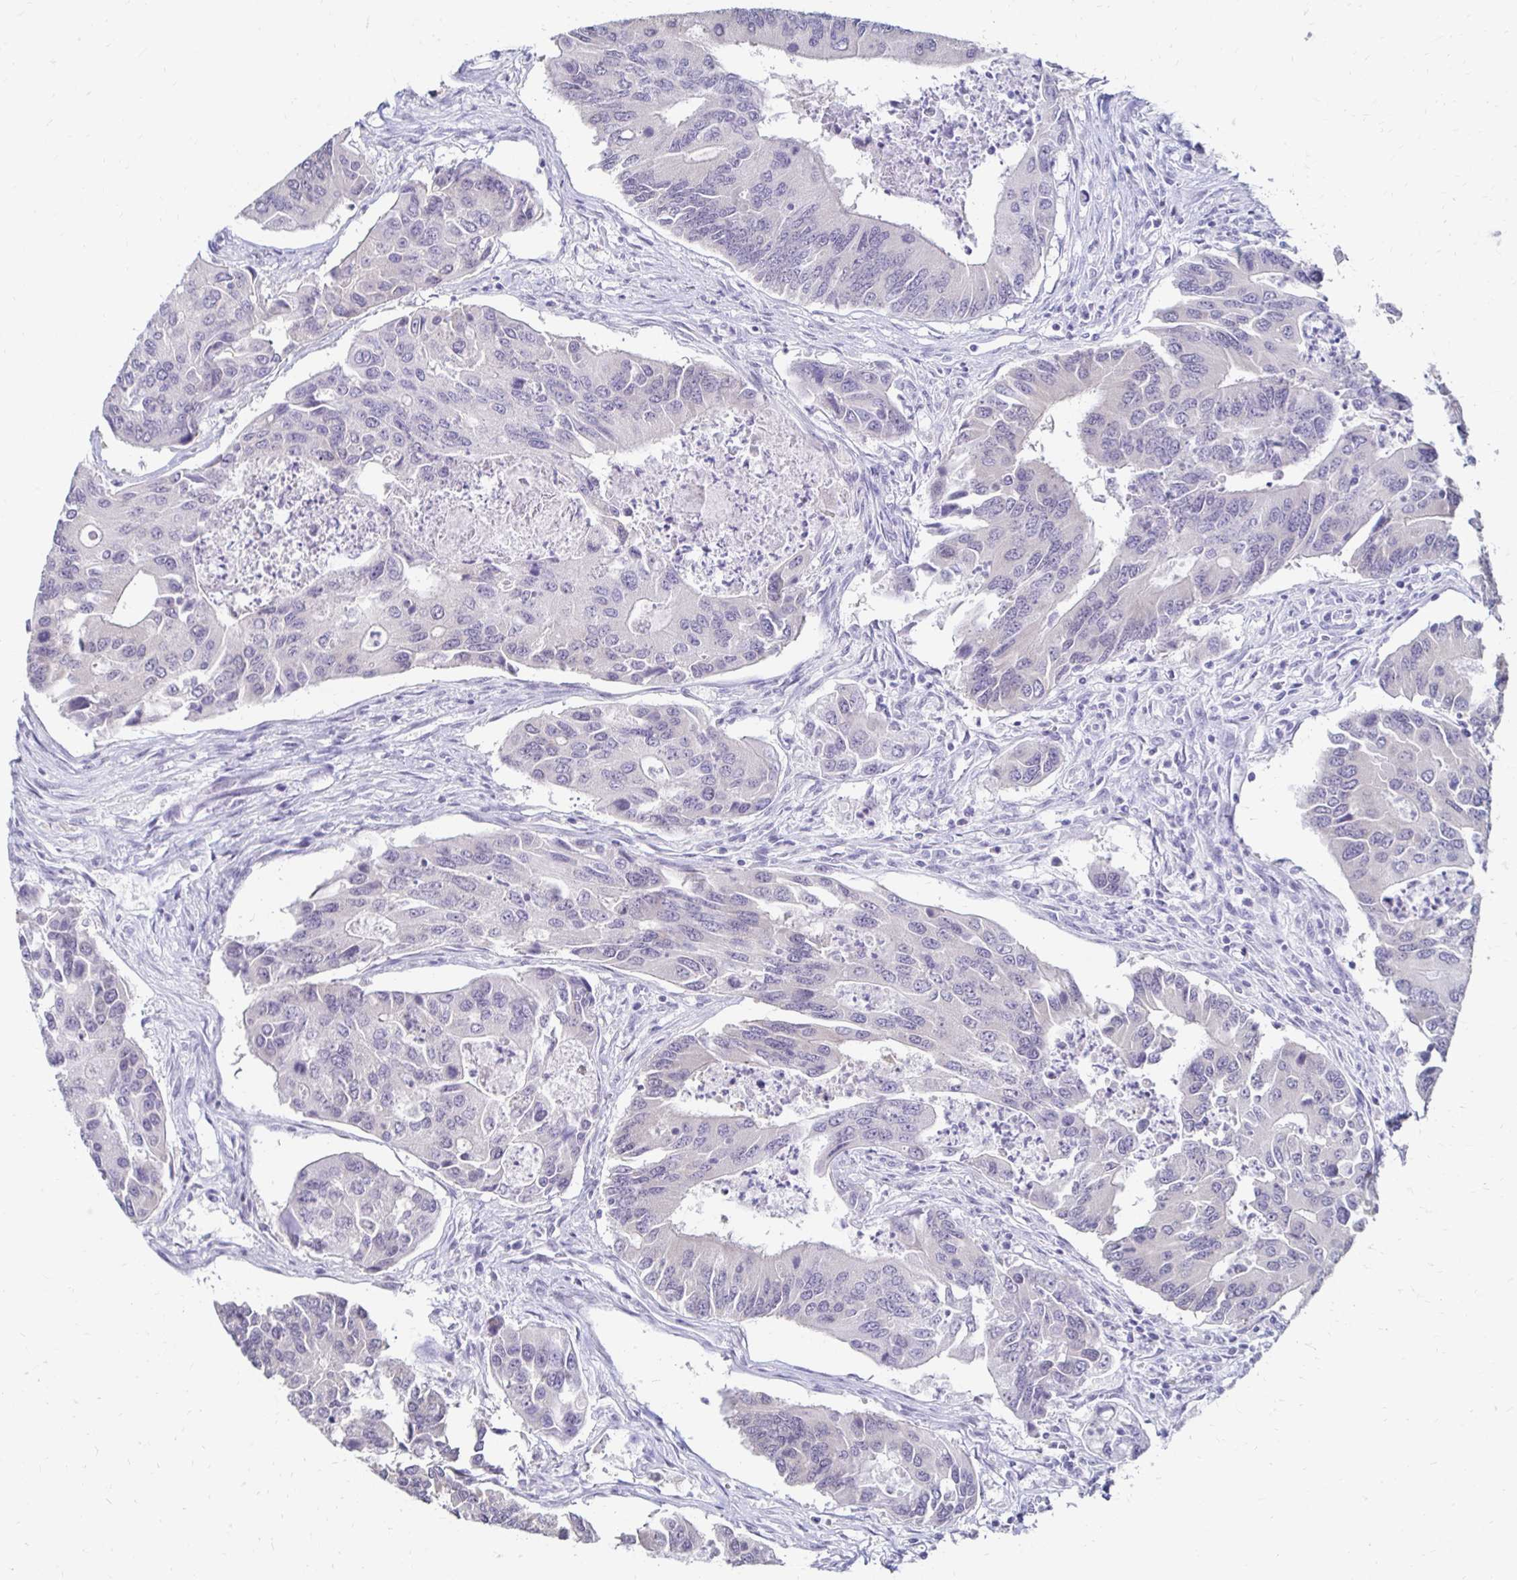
{"staining": {"intensity": "negative", "quantity": "none", "location": "none"}, "tissue": "colorectal cancer", "cell_type": "Tumor cells", "image_type": "cancer", "snomed": [{"axis": "morphology", "description": "Adenocarcinoma, NOS"}, {"axis": "topography", "description": "Colon"}], "caption": "Immunohistochemical staining of human adenocarcinoma (colorectal) displays no significant expression in tumor cells.", "gene": "TOMM34", "patient": {"sex": "female", "age": 67}}